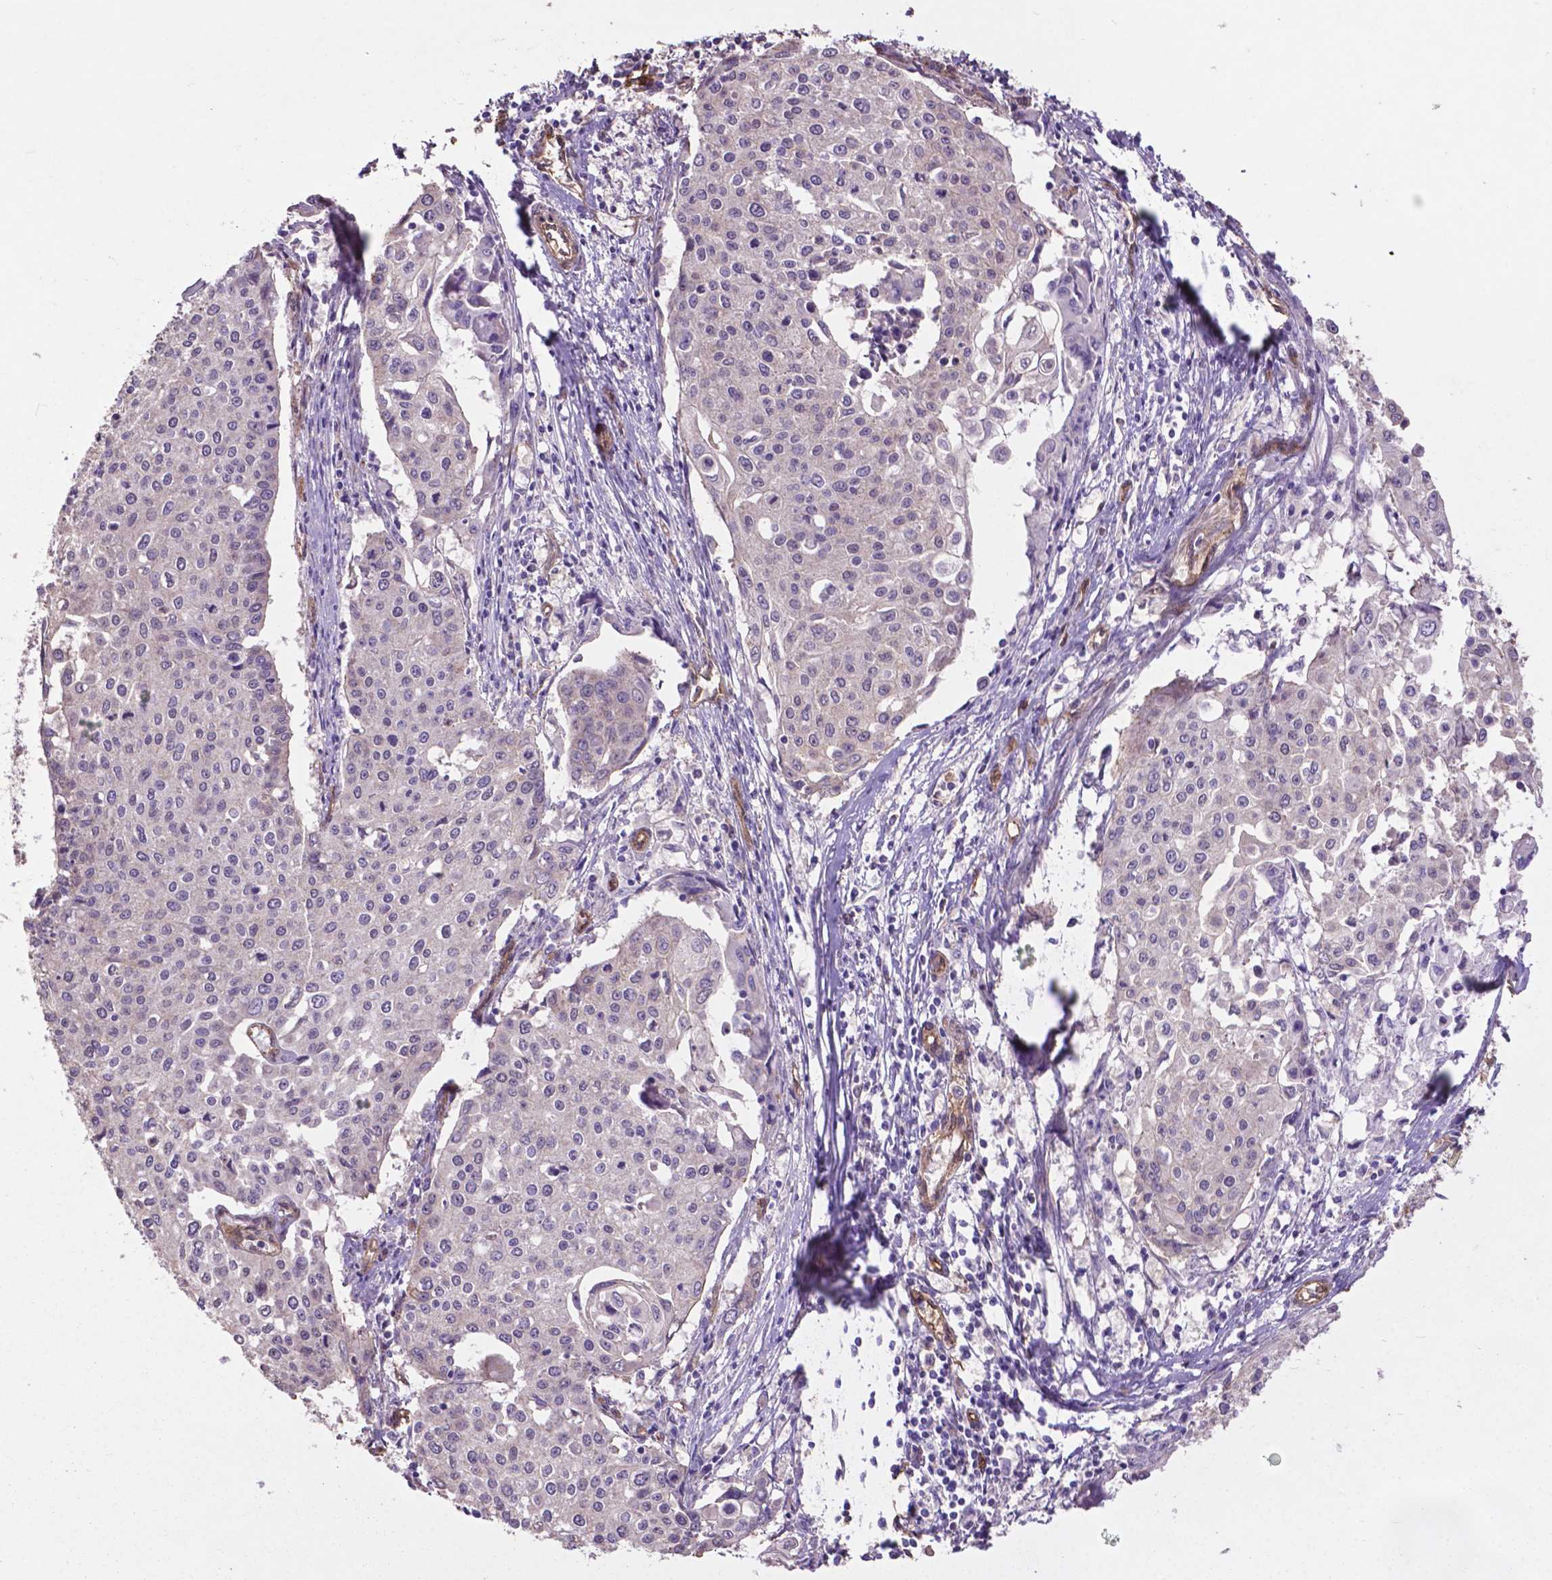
{"staining": {"intensity": "negative", "quantity": "none", "location": "none"}, "tissue": "cervical cancer", "cell_type": "Tumor cells", "image_type": "cancer", "snomed": [{"axis": "morphology", "description": "Squamous cell carcinoma, NOS"}, {"axis": "topography", "description": "Cervix"}], "caption": "Immunohistochemistry (IHC) photomicrograph of neoplastic tissue: human cervical squamous cell carcinoma stained with DAB demonstrates no significant protein expression in tumor cells.", "gene": "PDLIM1", "patient": {"sex": "female", "age": 38}}